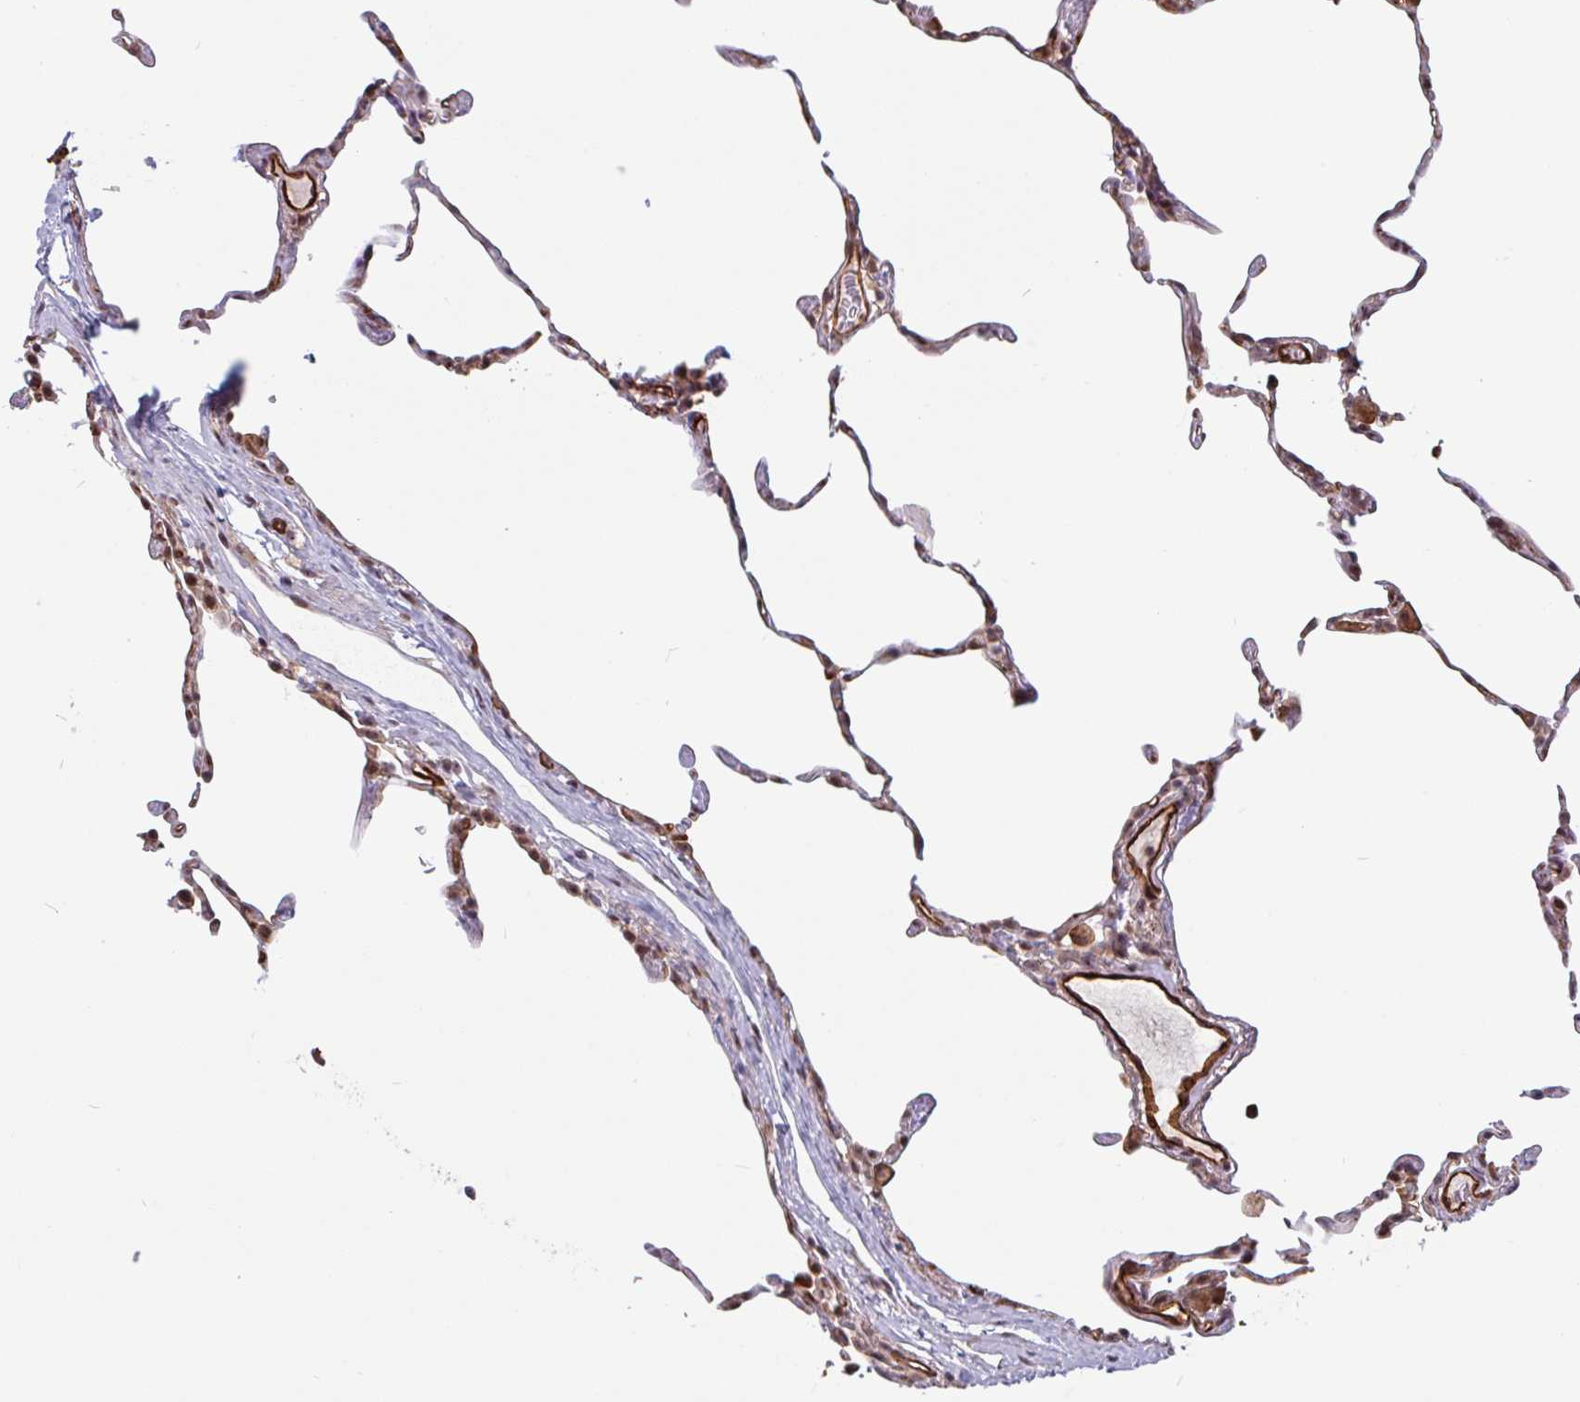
{"staining": {"intensity": "moderate", "quantity": "25%-75%", "location": "nuclear"}, "tissue": "lung", "cell_type": "Alveolar cells", "image_type": "normal", "snomed": [{"axis": "morphology", "description": "Normal tissue, NOS"}, {"axis": "topography", "description": "Lung"}], "caption": "Brown immunohistochemical staining in benign human lung reveals moderate nuclear positivity in about 25%-75% of alveolar cells.", "gene": "ZNF689", "patient": {"sex": "female", "age": 57}}